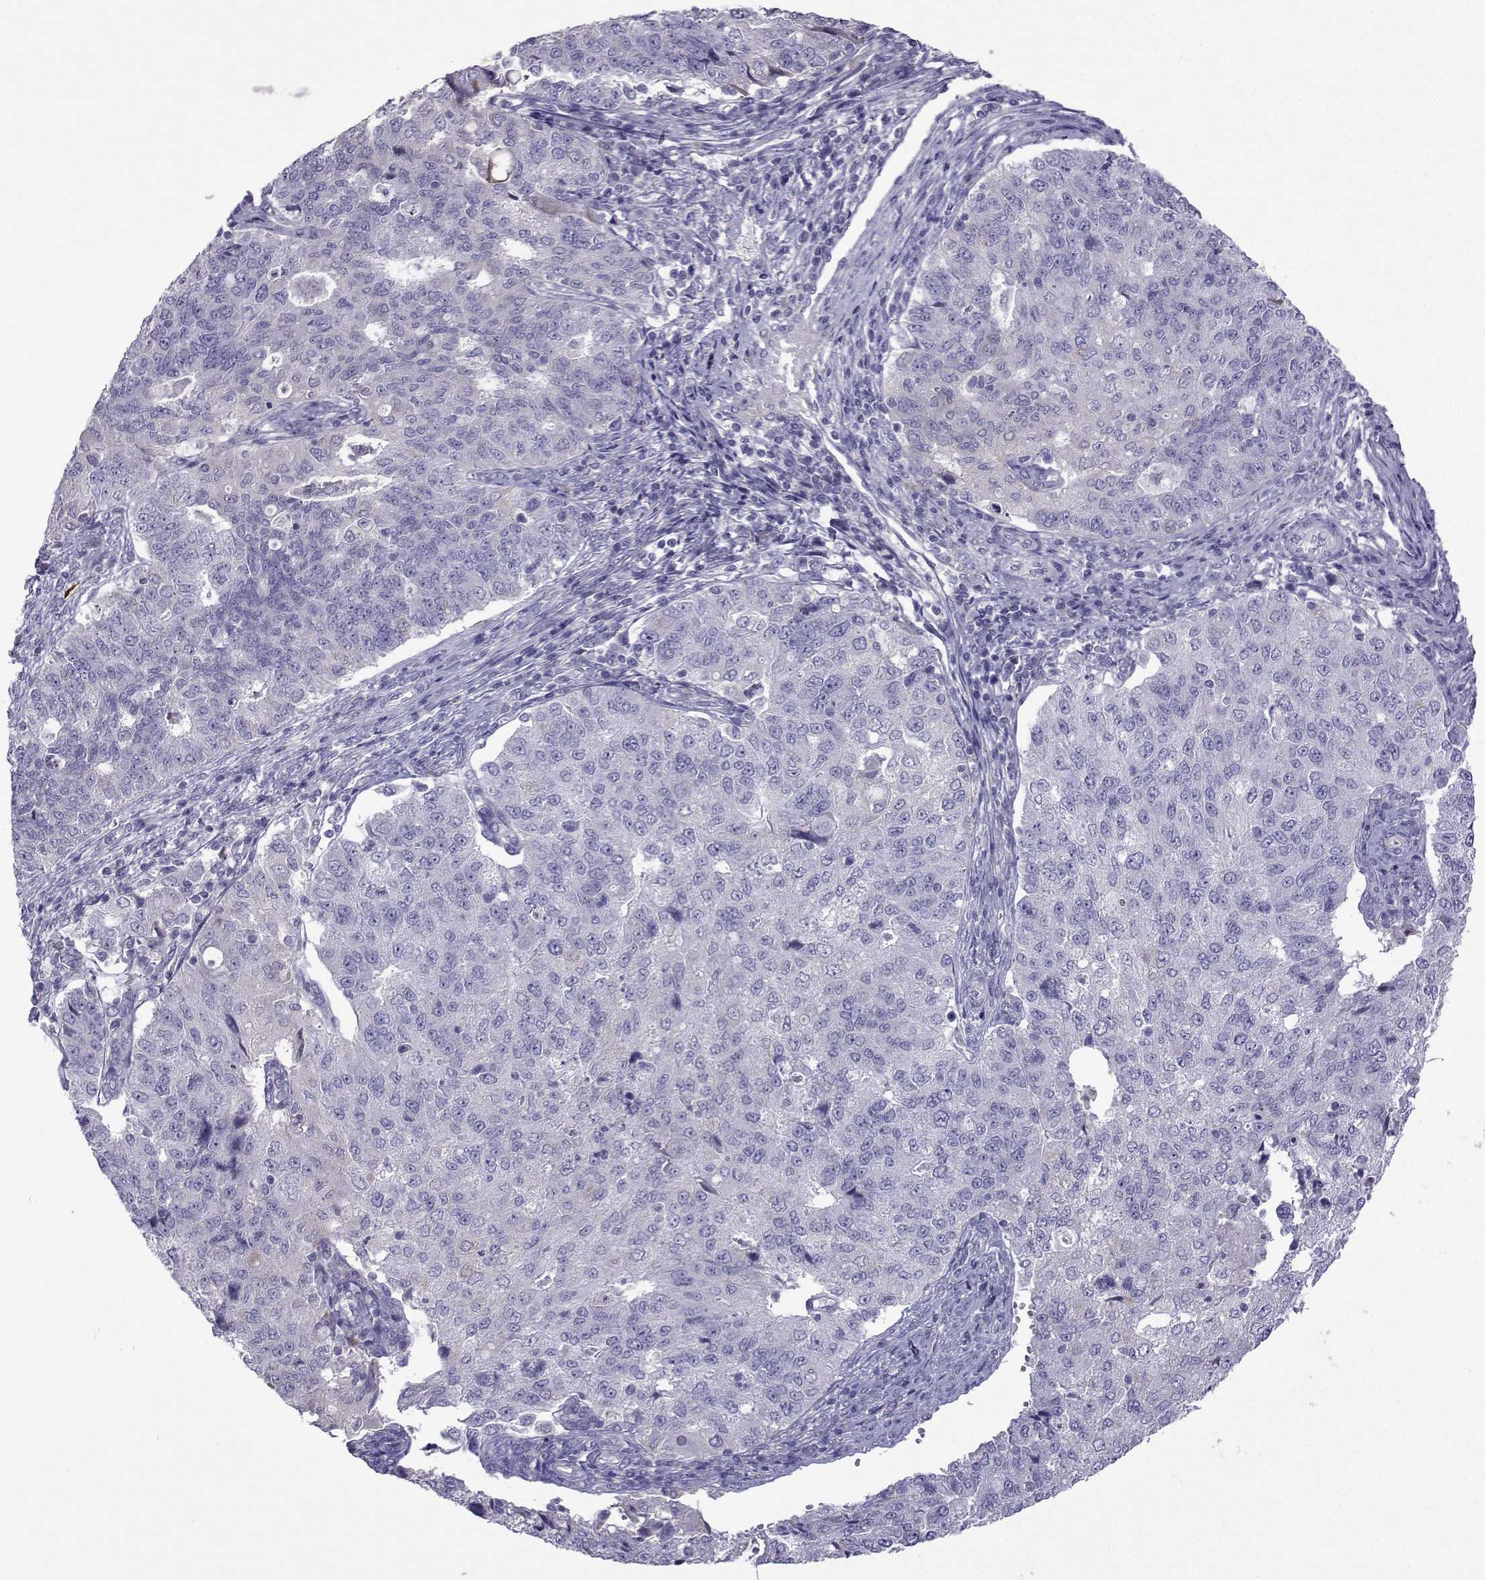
{"staining": {"intensity": "negative", "quantity": "none", "location": "none"}, "tissue": "endometrial cancer", "cell_type": "Tumor cells", "image_type": "cancer", "snomed": [{"axis": "morphology", "description": "Adenocarcinoma, NOS"}, {"axis": "topography", "description": "Endometrium"}], "caption": "Immunohistochemistry (IHC) photomicrograph of neoplastic tissue: human adenocarcinoma (endometrial) stained with DAB (3,3'-diaminobenzidine) demonstrates no significant protein positivity in tumor cells.", "gene": "CFAP70", "patient": {"sex": "female", "age": 43}}